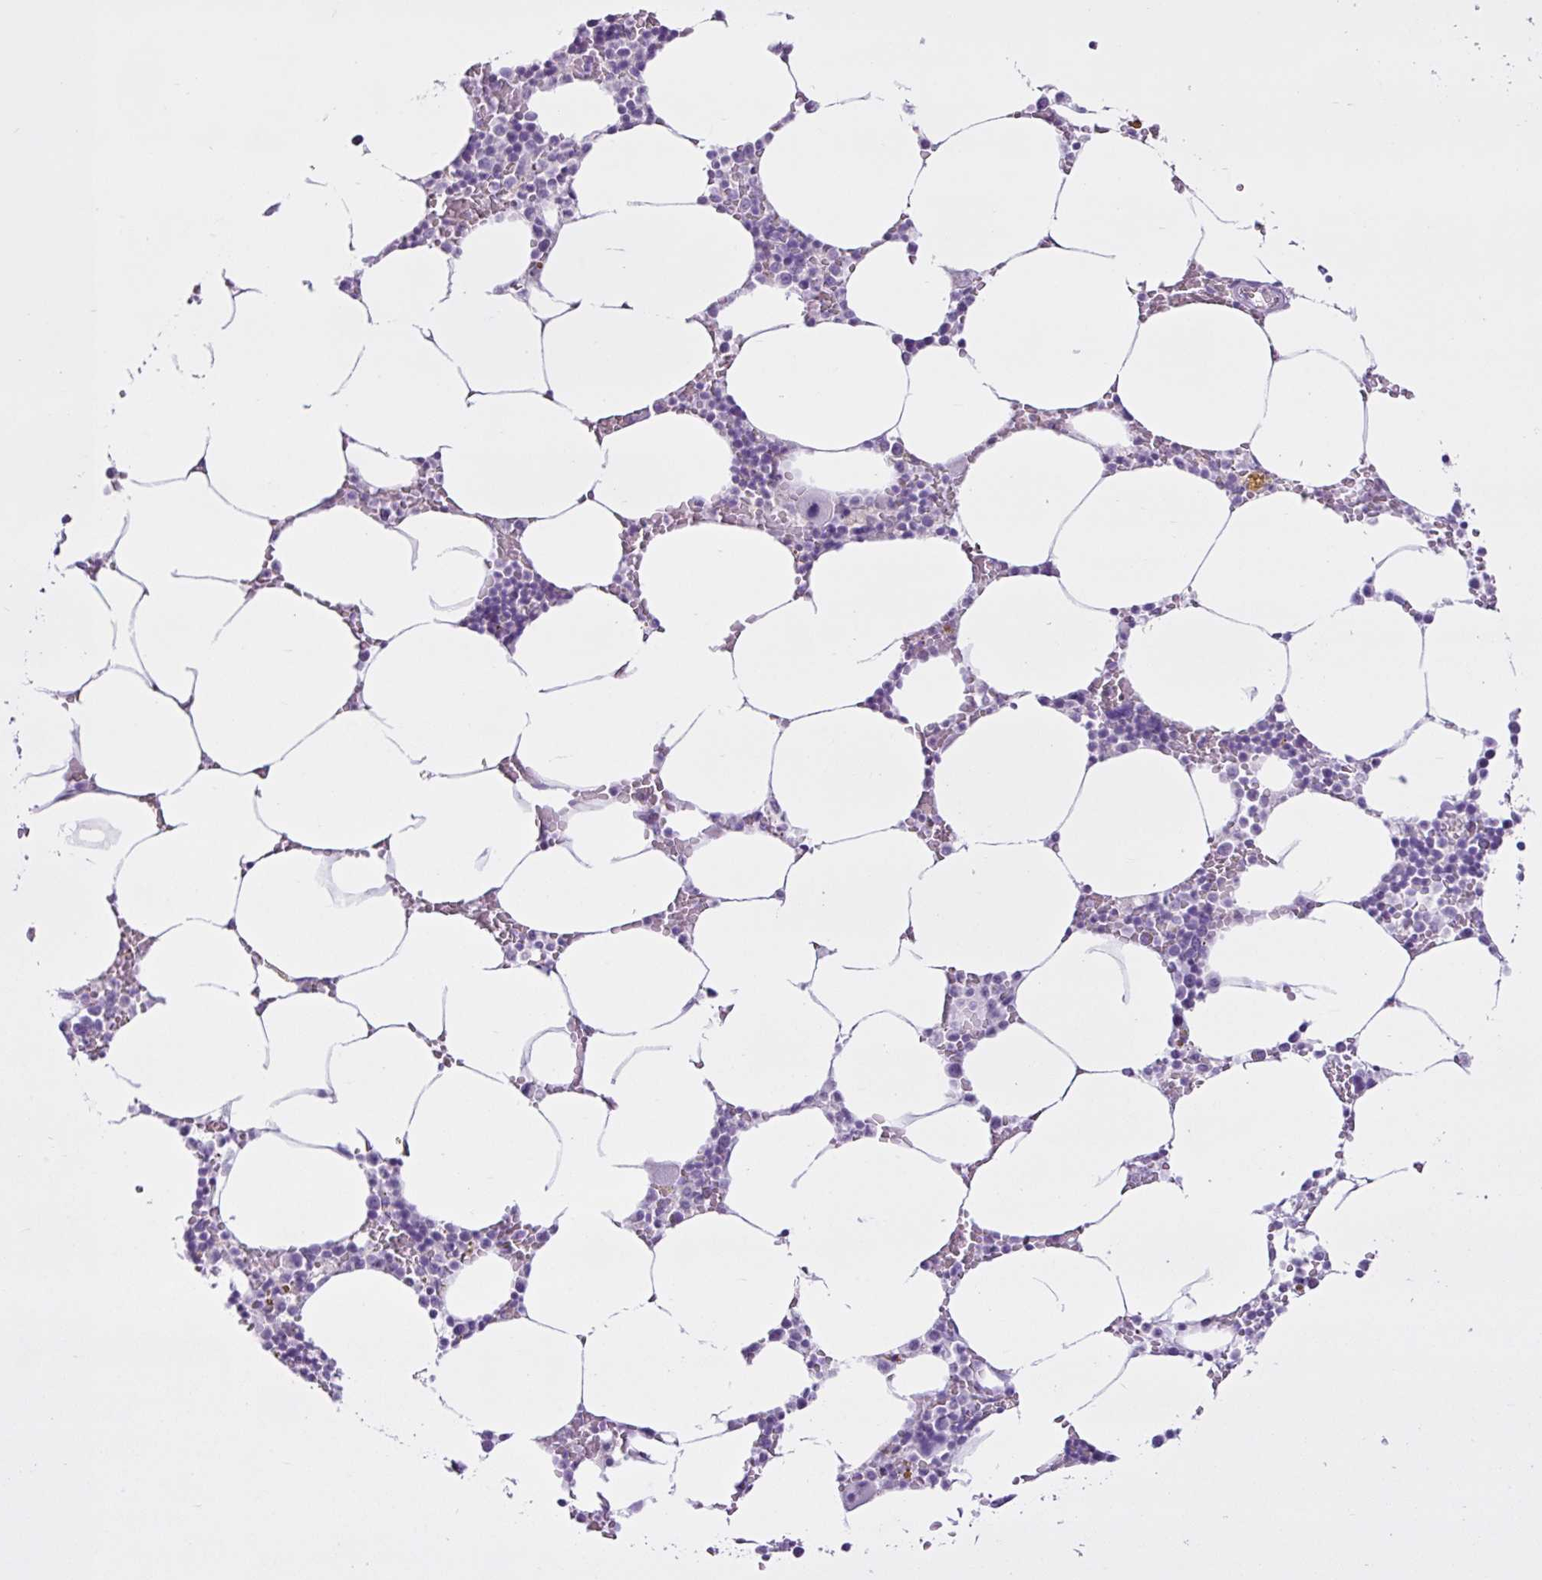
{"staining": {"intensity": "negative", "quantity": "none", "location": "none"}, "tissue": "bone marrow", "cell_type": "Hematopoietic cells", "image_type": "normal", "snomed": [{"axis": "morphology", "description": "Normal tissue, NOS"}, {"axis": "topography", "description": "Bone marrow"}], "caption": "This is a image of immunohistochemistry staining of normal bone marrow, which shows no expression in hematopoietic cells.", "gene": "PGR", "patient": {"sex": "male", "age": 70}}